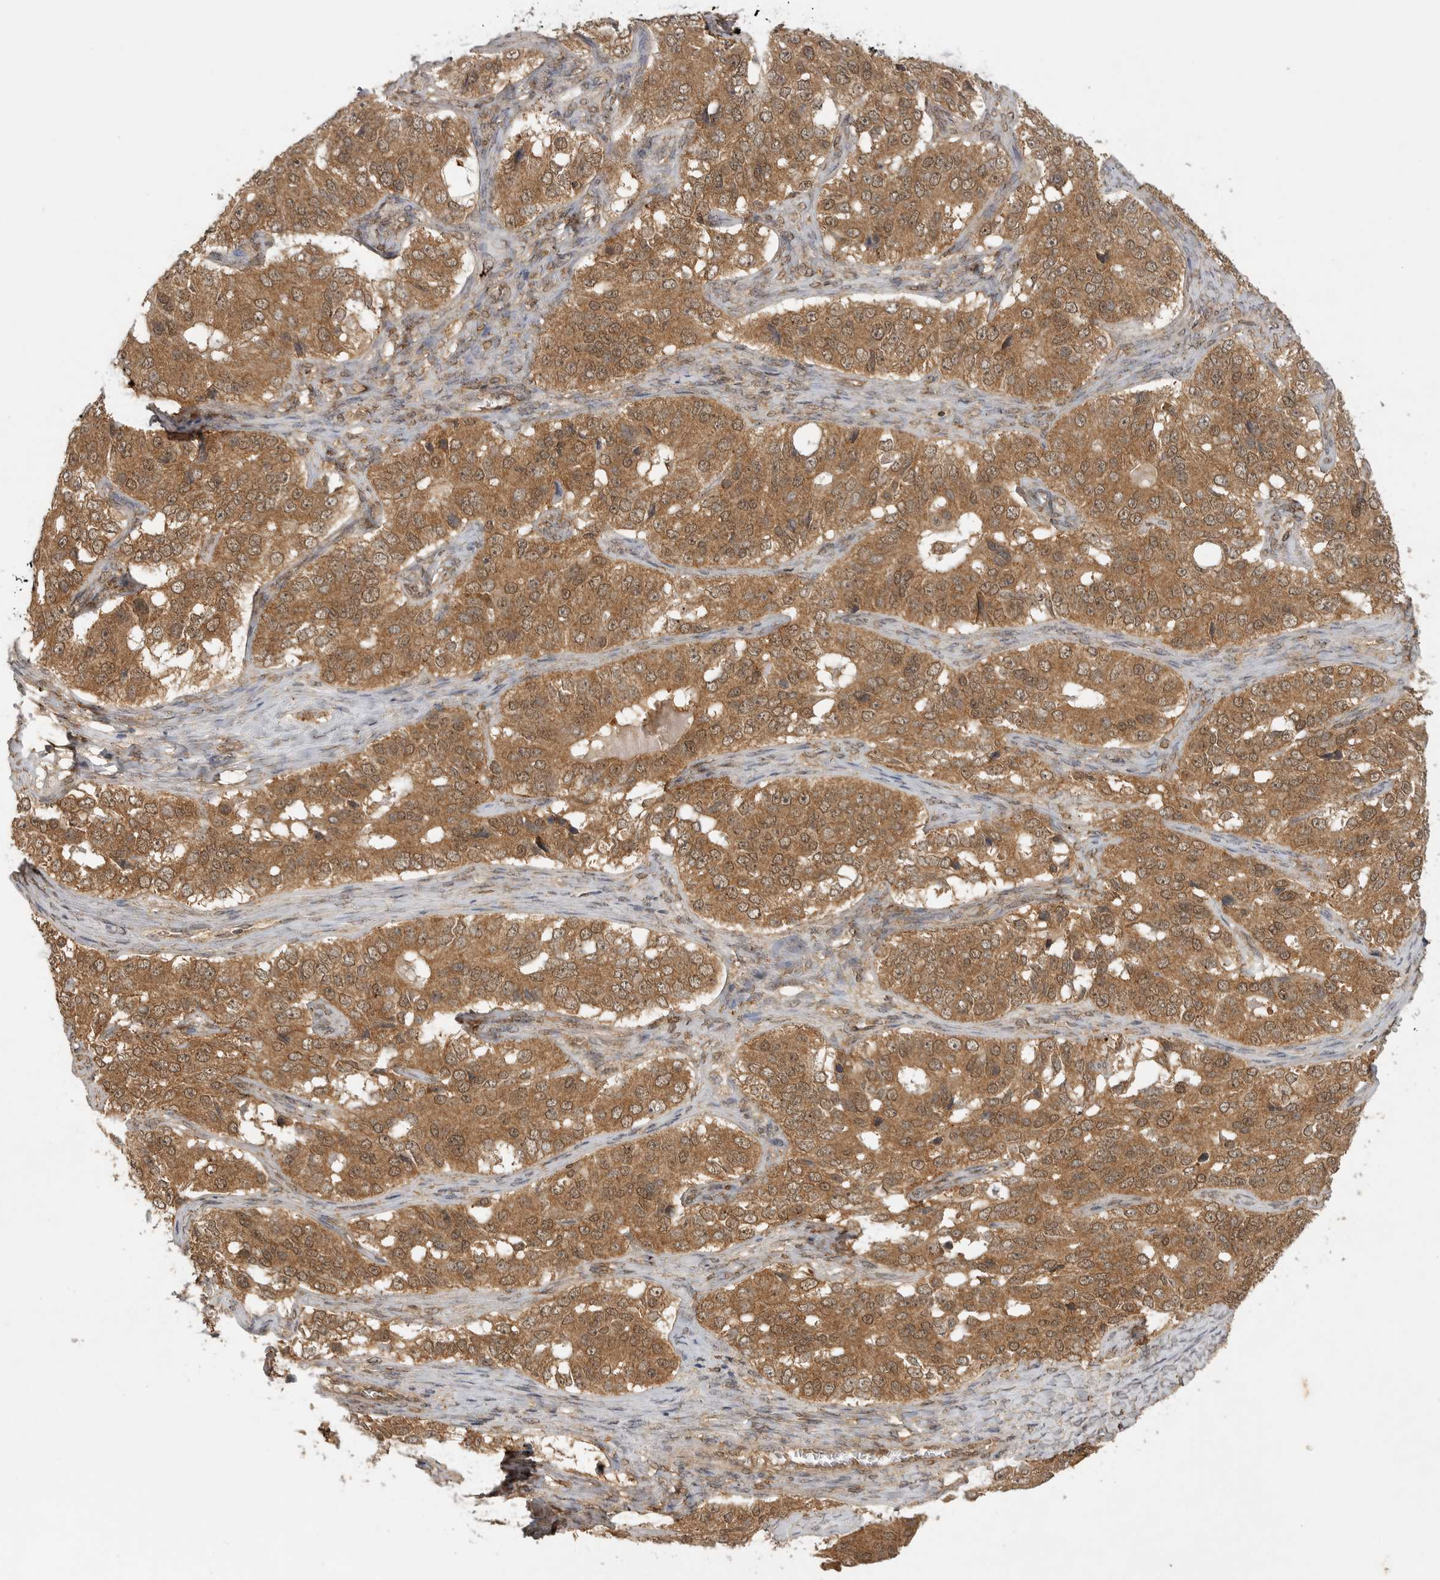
{"staining": {"intensity": "moderate", "quantity": ">75%", "location": "cytoplasmic/membranous"}, "tissue": "ovarian cancer", "cell_type": "Tumor cells", "image_type": "cancer", "snomed": [{"axis": "morphology", "description": "Carcinoma, endometroid"}, {"axis": "topography", "description": "Ovary"}], "caption": "Endometroid carcinoma (ovarian) stained with a brown dye reveals moderate cytoplasmic/membranous positive staining in approximately >75% of tumor cells.", "gene": "ICOSLG", "patient": {"sex": "female", "age": 51}}